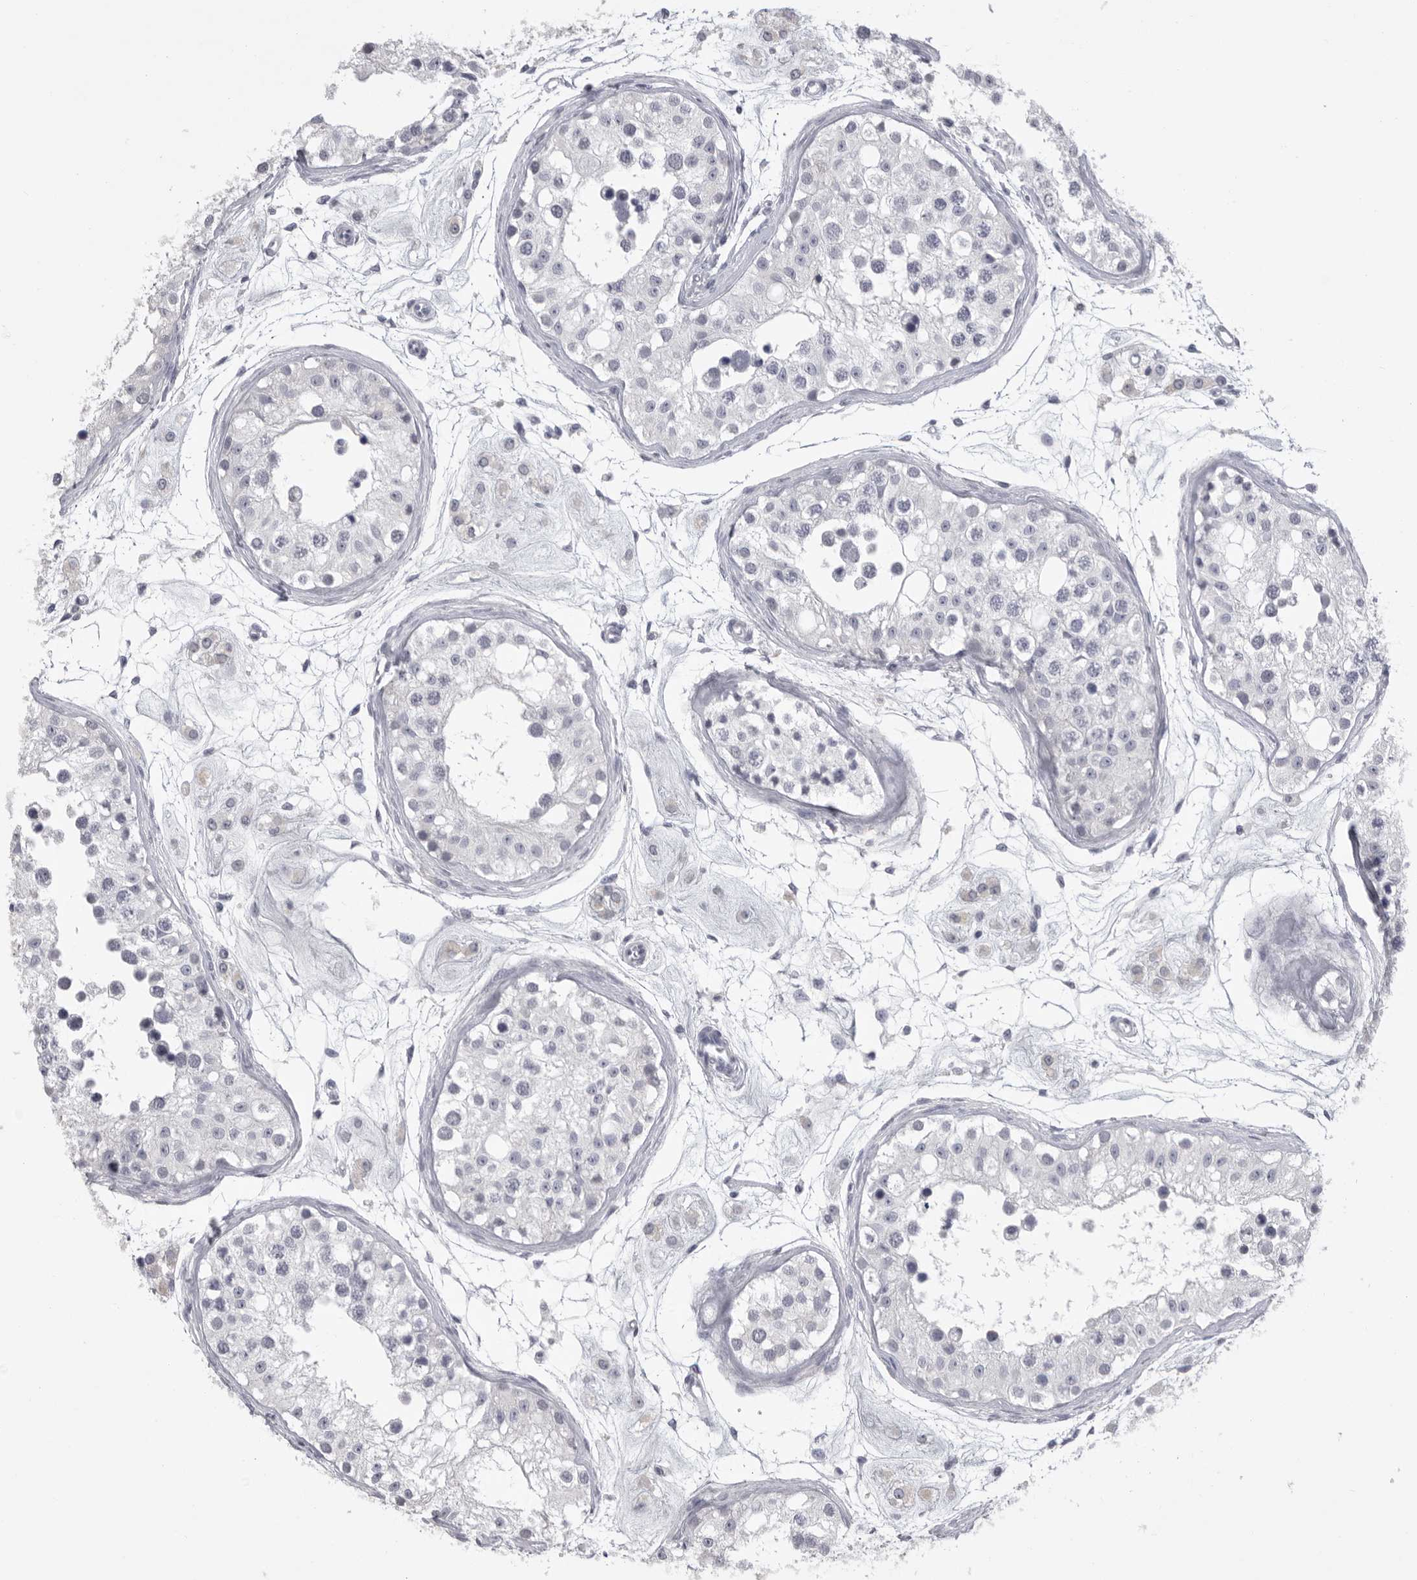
{"staining": {"intensity": "negative", "quantity": "none", "location": "none"}, "tissue": "testis", "cell_type": "Cells in seminiferous ducts", "image_type": "normal", "snomed": [{"axis": "morphology", "description": "Normal tissue, NOS"}, {"axis": "morphology", "description": "Adenocarcinoma, metastatic, NOS"}, {"axis": "topography", "description": "Testis"}], "caption": "This is a photomicrograph of immunohistochemistry staining of unremarkable testis, which shows no staining in cells in seminiferous ducts. Brightfield microscopy of immunohistochemistry (IHC) stained with DAB (brown) and hematoxylin (blue), captured at high magnification.", "gene": "GNLY", "patient": {"sex": "male", "age": 26}}